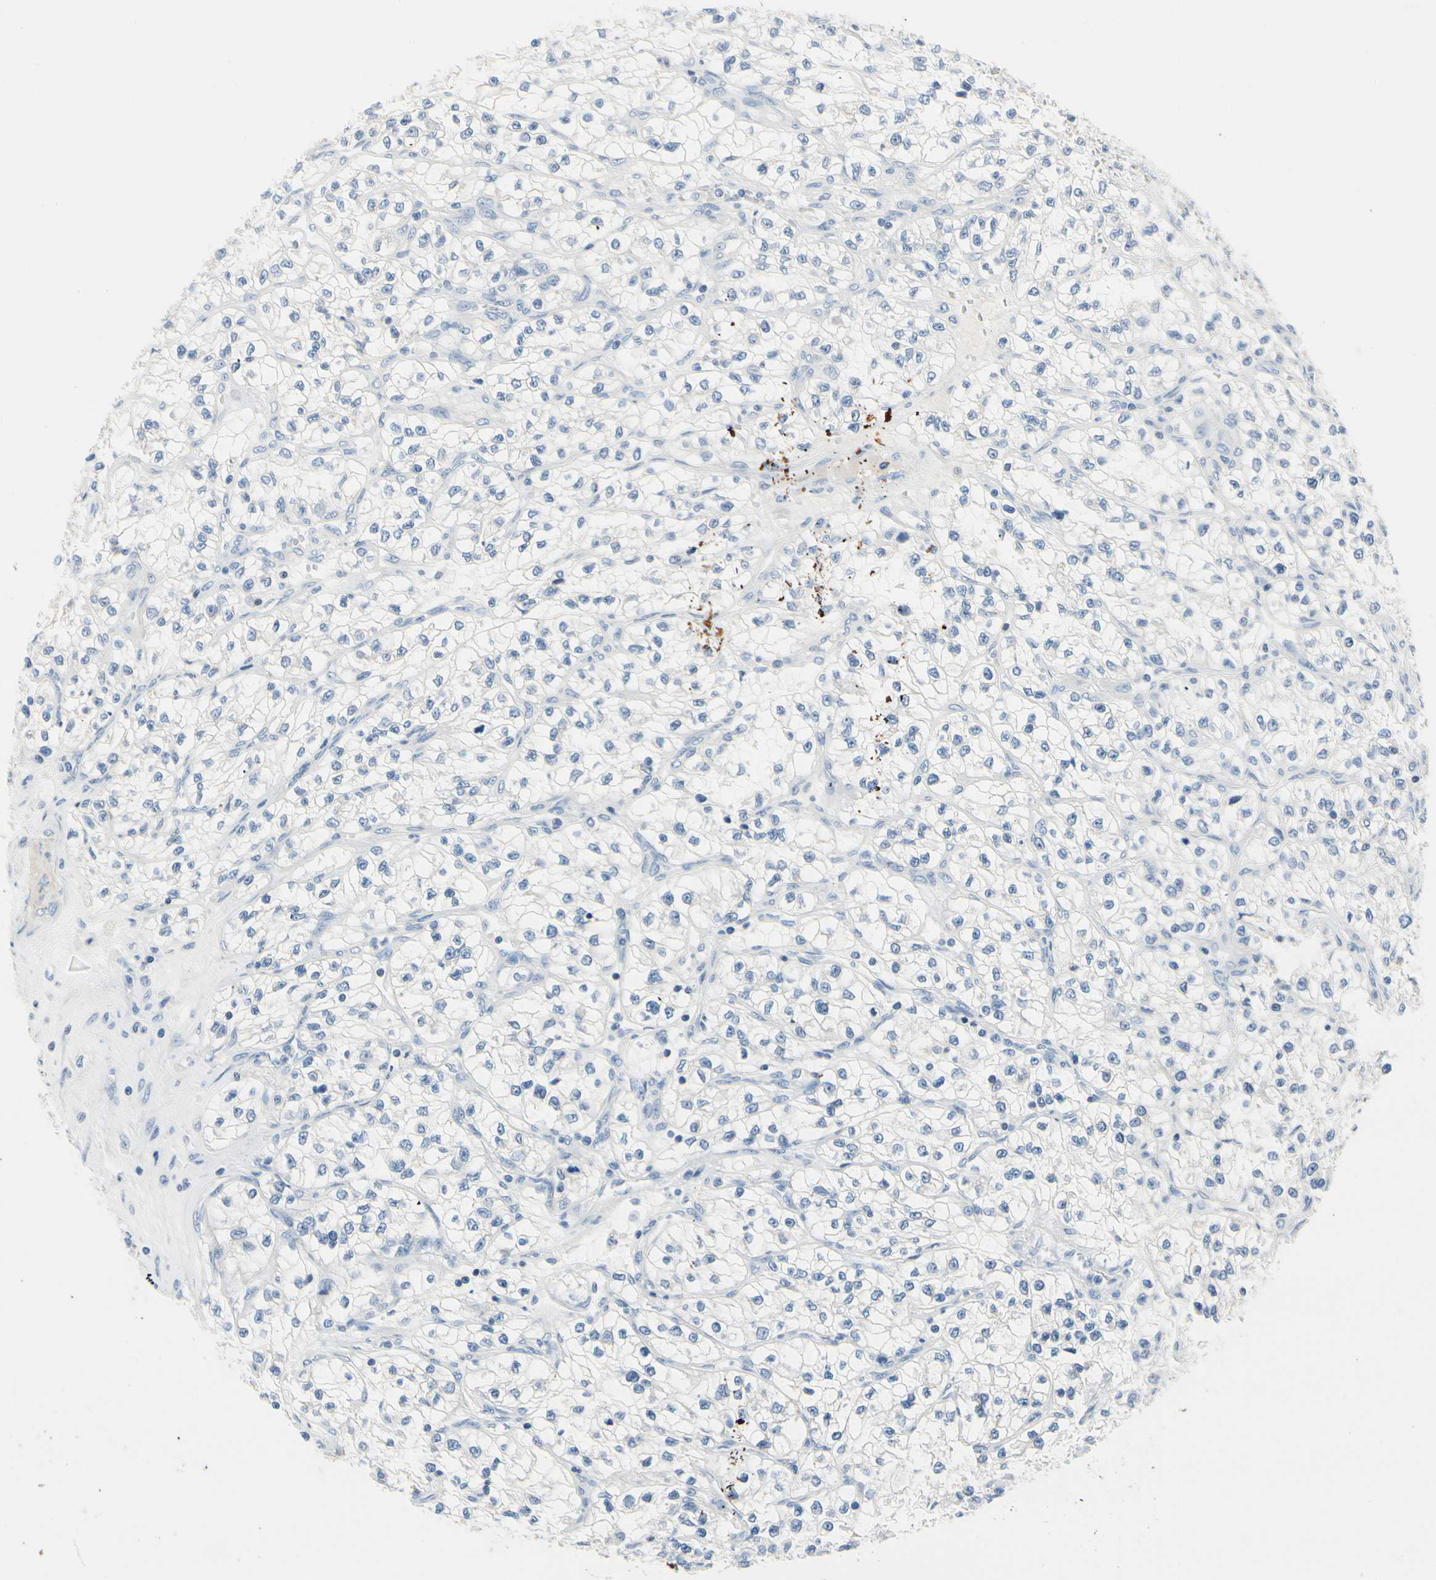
{"staining": {"intensity": "negative", "quantity": "none", "location": "none"}, "tissue": "renal cancer", "cell_type": "Tumor cells", "image_type": "cancer", "snomed": [{"axis": "morphology", "description": "Adenocarcinoma, NOS"}, {"axis": "topography", "description": "Kidney"}], "caption": "Immunohistochemistry histopathology image of neoplastic tissue: human renal cancer stained with DAB displays no significant protein expression in tumor cells.", "gene": "NFATC2", "patient": {"sex": "female", "age": 57}}